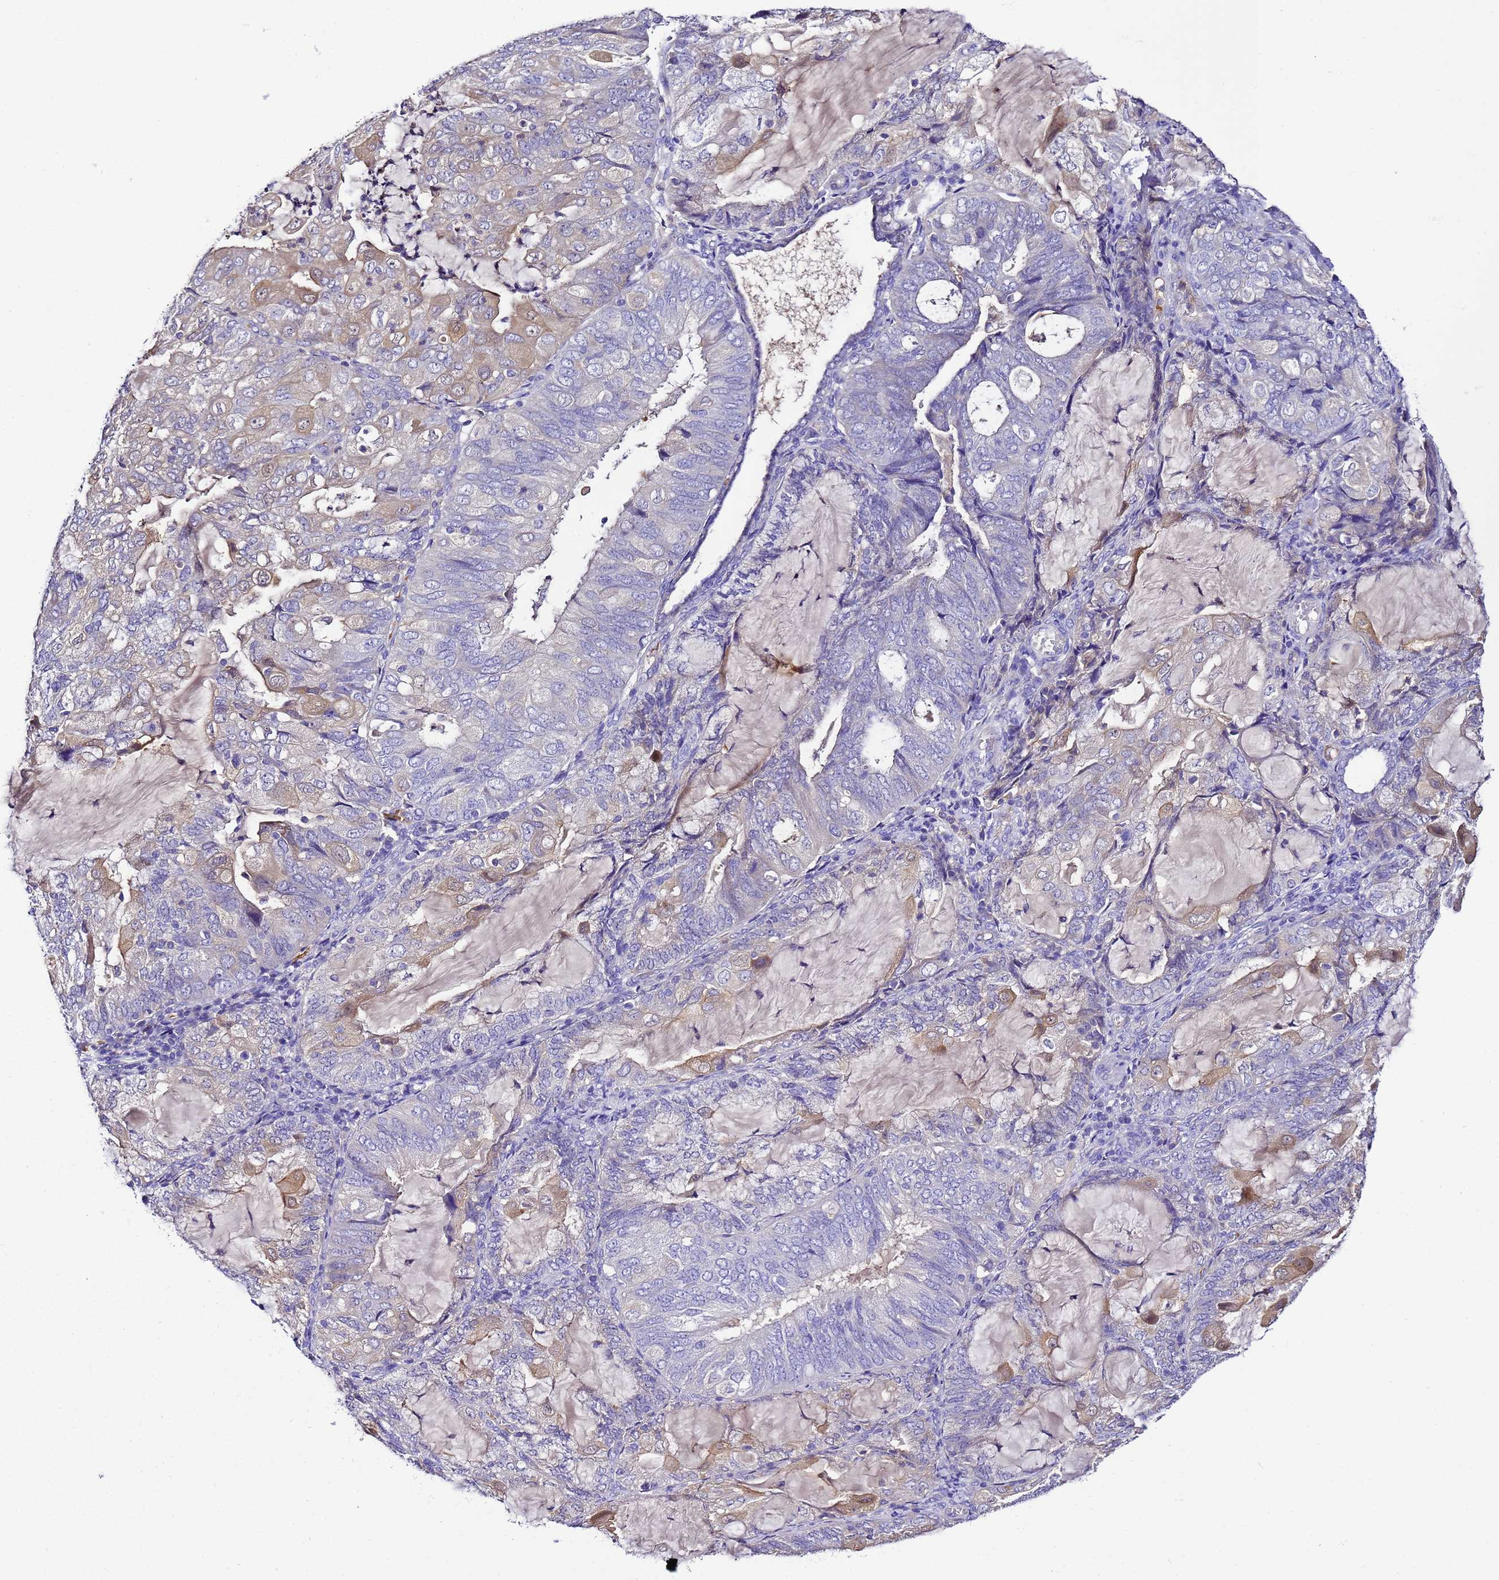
{"staining": {"intensity": "weak", "quantity": "<25%", "location": "cytoplasmic/membranous"}, "tissue": "endometrial cancer", "cell_type": "Tumor cells", "image_type": "cancer", "snomed": [{"axis": "morphology", "description": "Adenocarcinoma, NOS"}, {"axis": "topography", "description": "Endometrium"}], "caption": "The histopathology image shows no staining of tumor cells in endometrial adenocarcinoma. (DAB (3,3'-diaminobenzidine) IHC visualized using brightfield microscopy, high magnification).", "gene": "UGT2A1", "patient": {"sex": "female", "age": 81}}